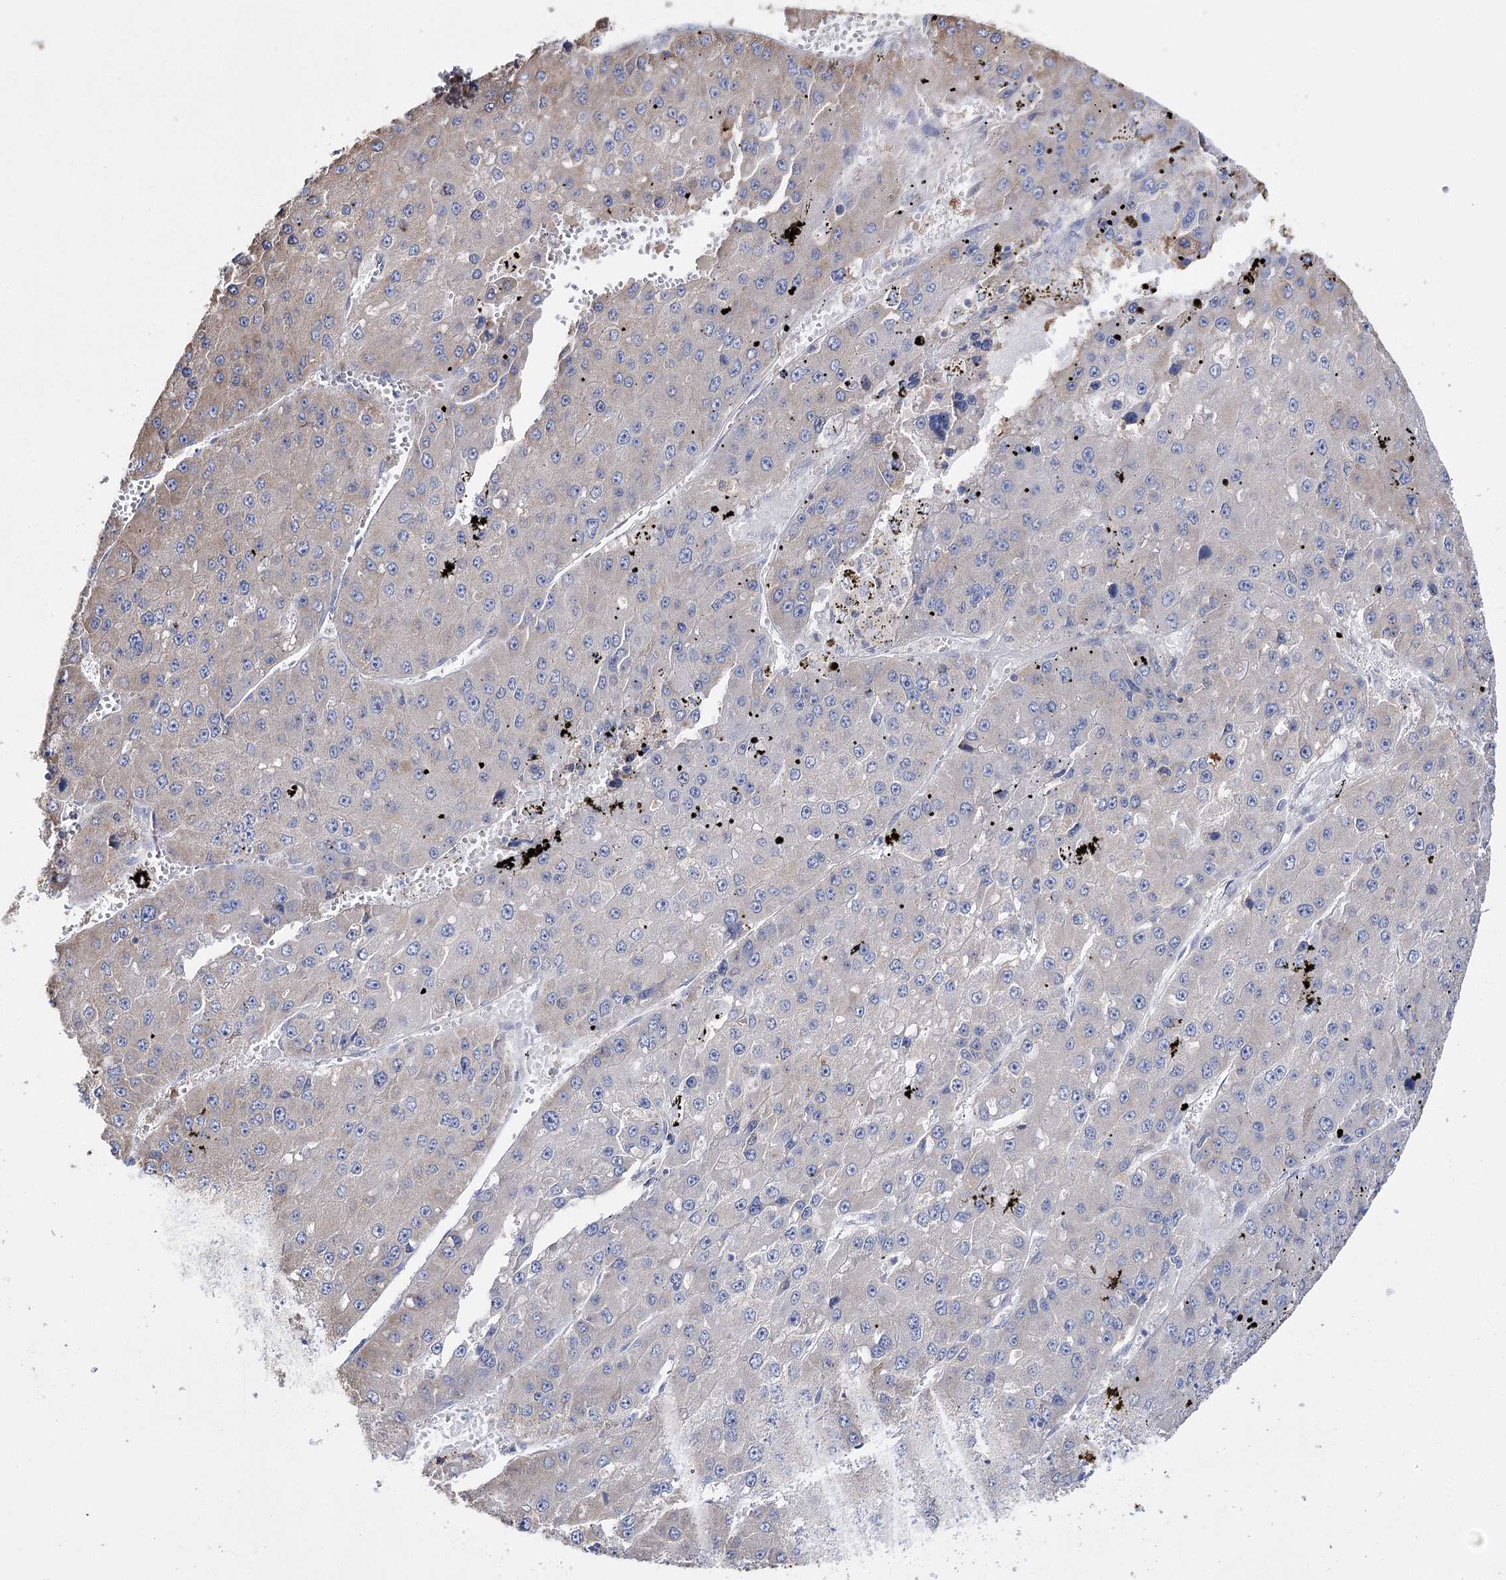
{"staining": {"intensity": "moderate", "quantity": "<25%", "location": "cytoplasmic/membranous"}, "tissue": "liver cancer", "cell_type": "Tumor cells", "image_type": "cancer", "snomed": [{"axis": "morphology", "description": "Carcinoma, Hepatocellular, NOS"}, {"axis": "topography", "description": "Liver"}], "caption": "IHC (DAB (3,3'-diaminobenzidine)) staining of liver hepatocellular carcinoma shows moderate cytoplasmic/membranous protein positivity in approximately <25% of tumor cells. (DAB IHC, brown staining for protein, blue staining for nuclei).", "gene": "PTER", "patient": {"sex": "female", "age": 73}}